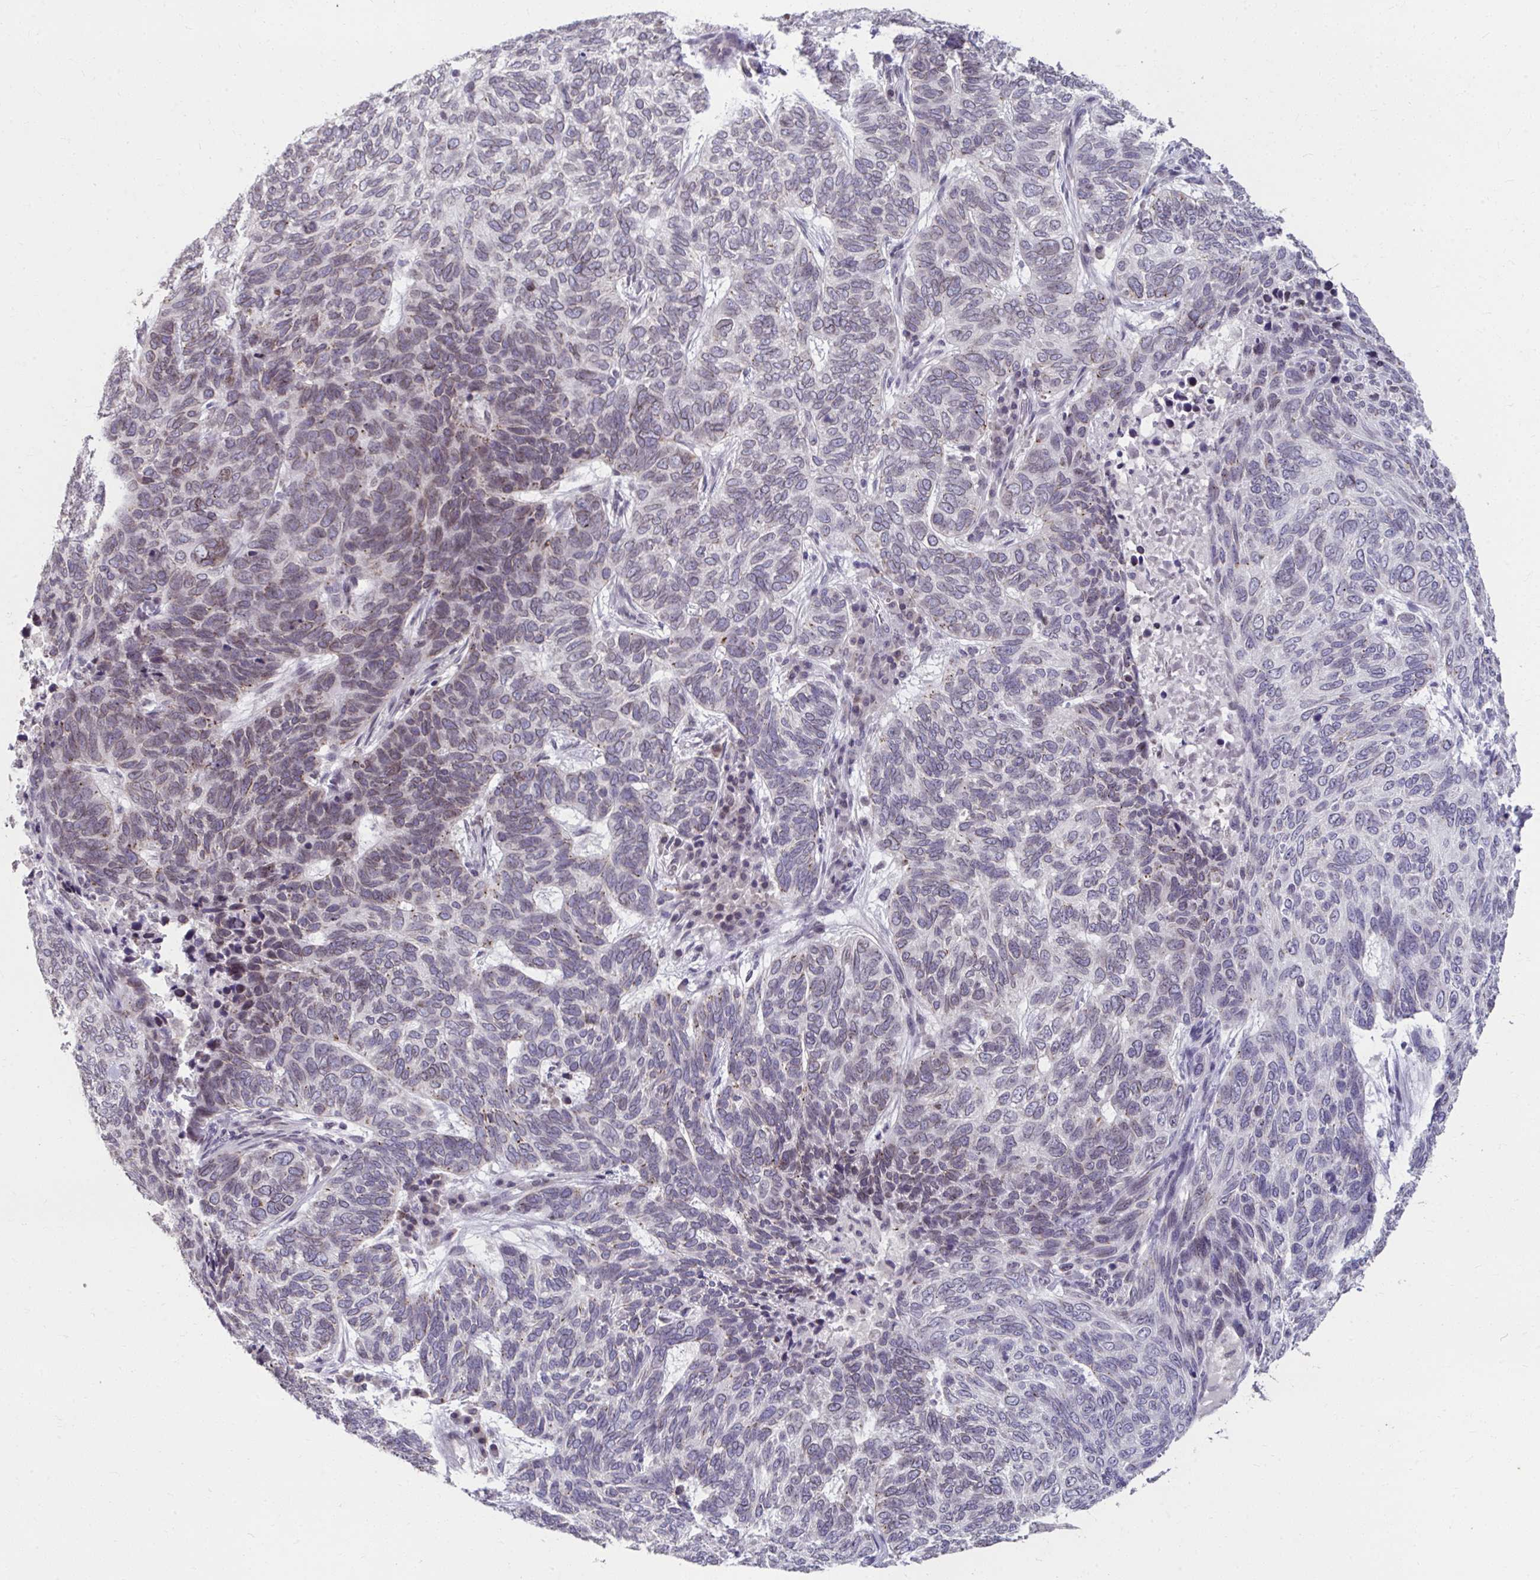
{"staining": {"intensity": "weak", "quantity": "<25%", "location": "cytoplasmic/membranous,nuclear"}, "tissue": "skin cancer", "cell_type": "Tumor cells", "image_type": "cancer", "snomed": [{"axis": "morphology", "description": "Basal cell carcinoma"}, {"axis": "topography", "description": "Skin"}], "caption": "Immunohistochemical staining of human skin basal cell carcinoma shows no significant staining in tumor cells.", "gene": "NUP133", "patient": {"sex": "female", "age": 65}}